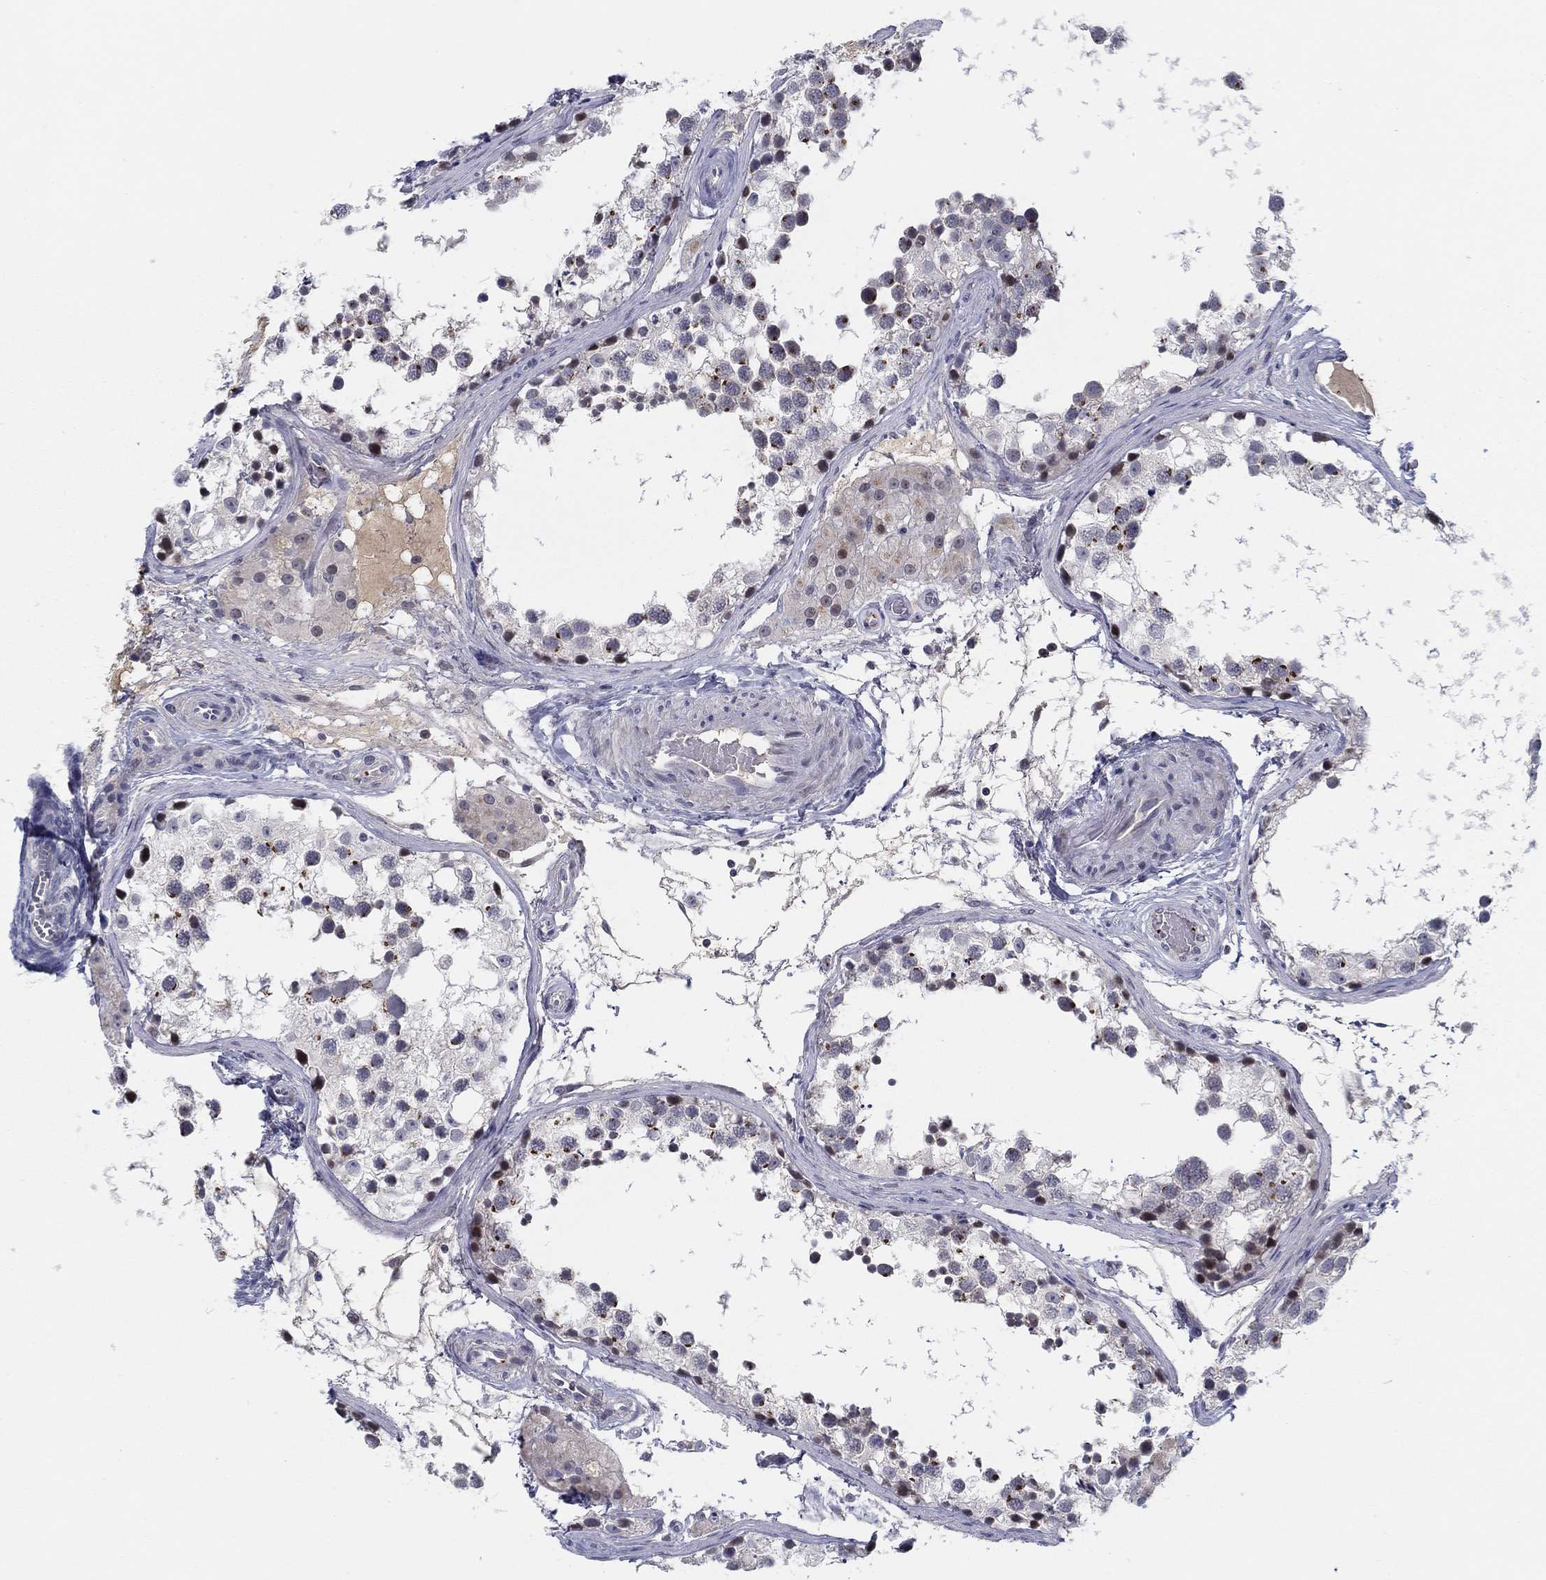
{"staining": {"intensity": "negative", "quantity": "none", "location": "none"}, "tissue": "testis", "cell_type": "Cells in seminiferous ducts", "image_type": "normal", "snomed": [{"axis": "morphology", "description": "Normal tissue, NOS"}, {"axis": "morphology", "description": "Seminoma, NOS"}, {"axis": "topography", "description": "Testis"}], "caption": "IHC of benign human testis demonstrates no expression in cells in seminiferous ducts. The staining is performed using DAB brown chromogen with nuclei counter-stained in using hematoxylin.", "gene": "ALOX12", "patient": {"sex": "male", "age": 65}}